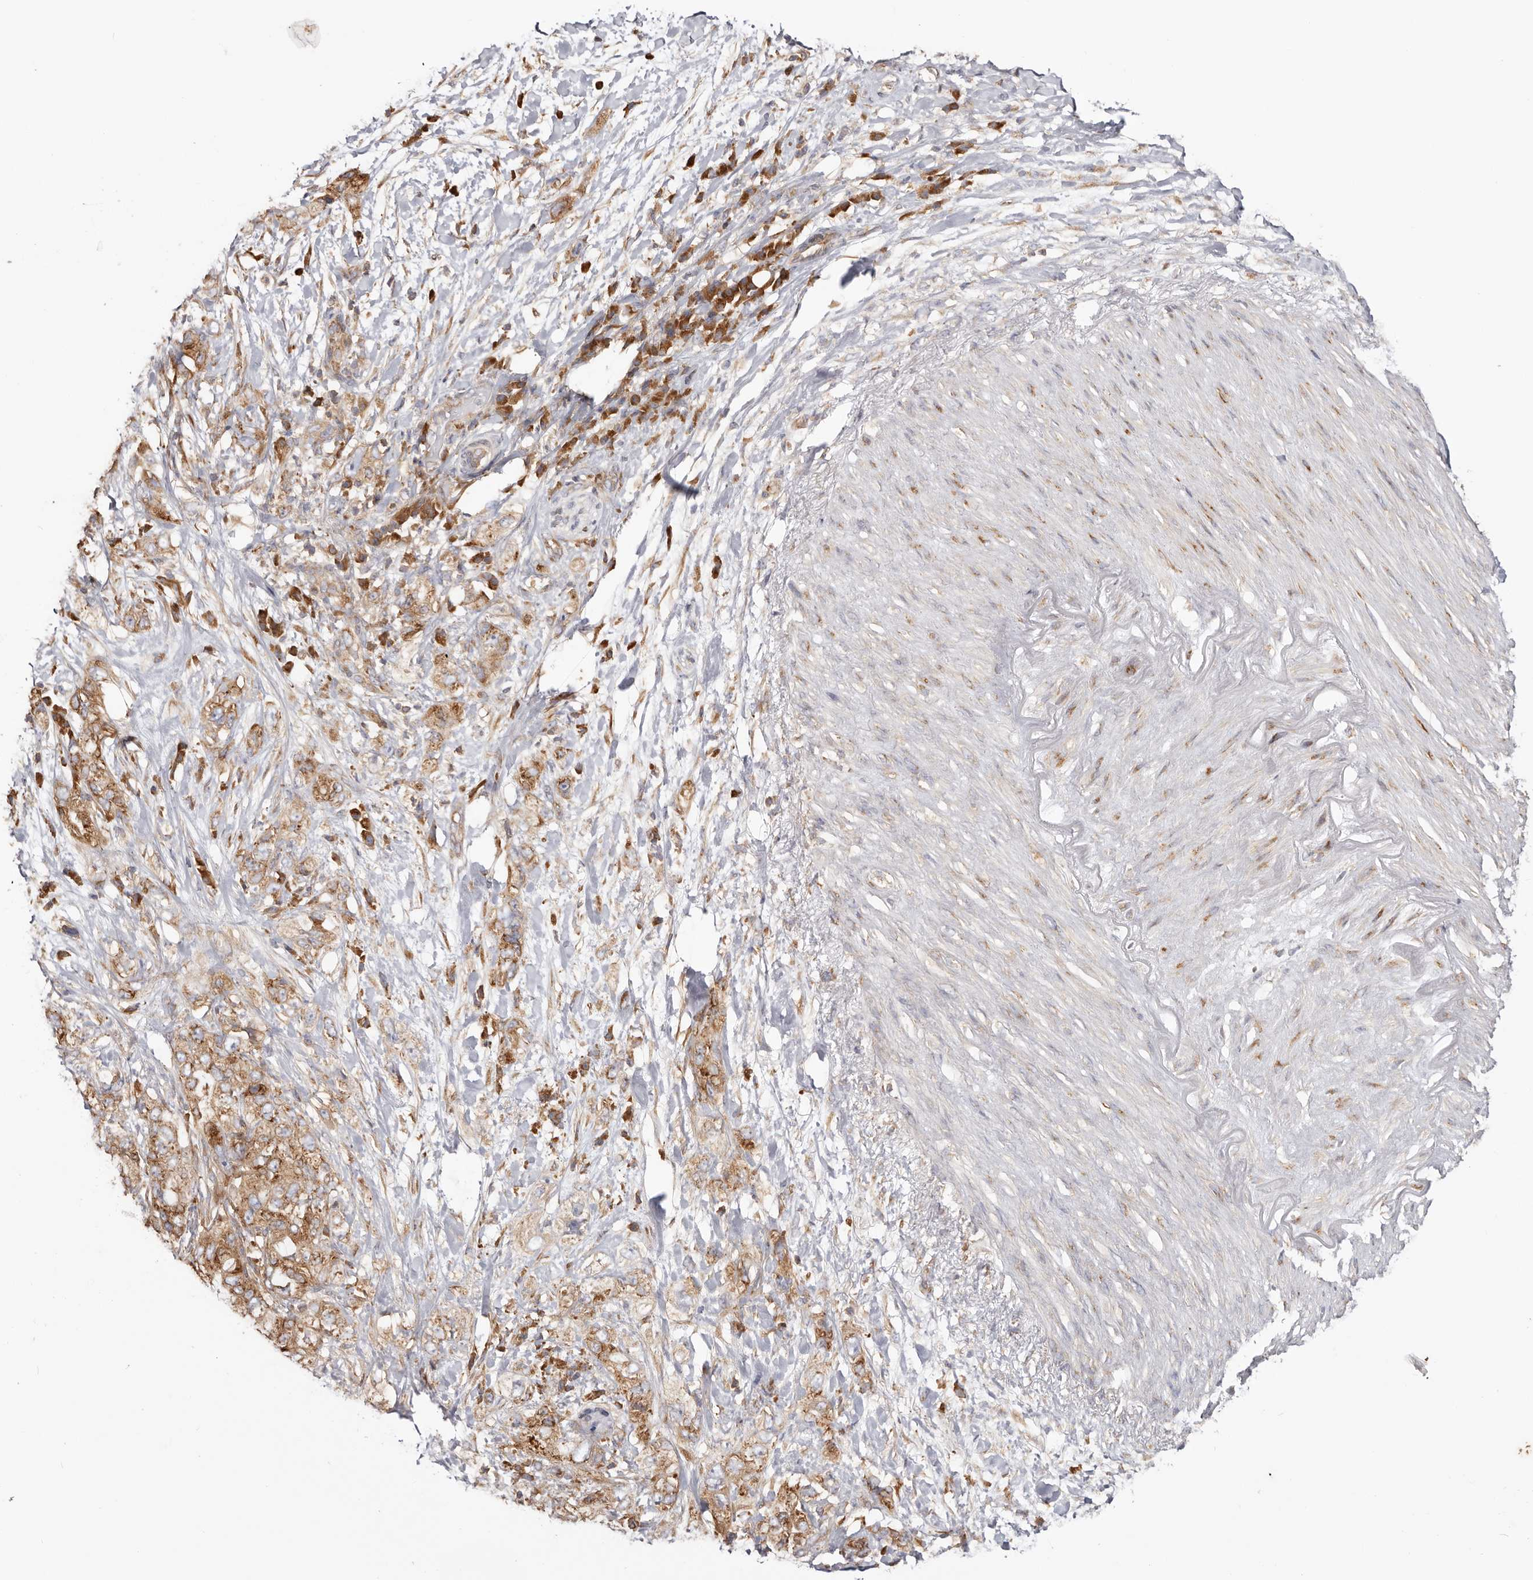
{"staining": {"intensity": "moderate", "quantity": ">75%", "location": "cytoplasmic/membranous"}, "tissue": "pancreatic cancer", "cell_type": "Tumor cells", "image_type": "cancer", "snomed": [{"axis": "morphology", "description": "Adenocarcinoma, NOS"}, {"axis": "topography", "description": "Pancreas"}], "caption": "Moderate cytoplasmic/membranous expression for a protein is present in about >75% of tumor cells of pancreatic cancer (adenocarcinoma) using immunohistochemistry (IHC).", "gene": "EPRS1", "patient": {"sex": "female", "age": 73}}